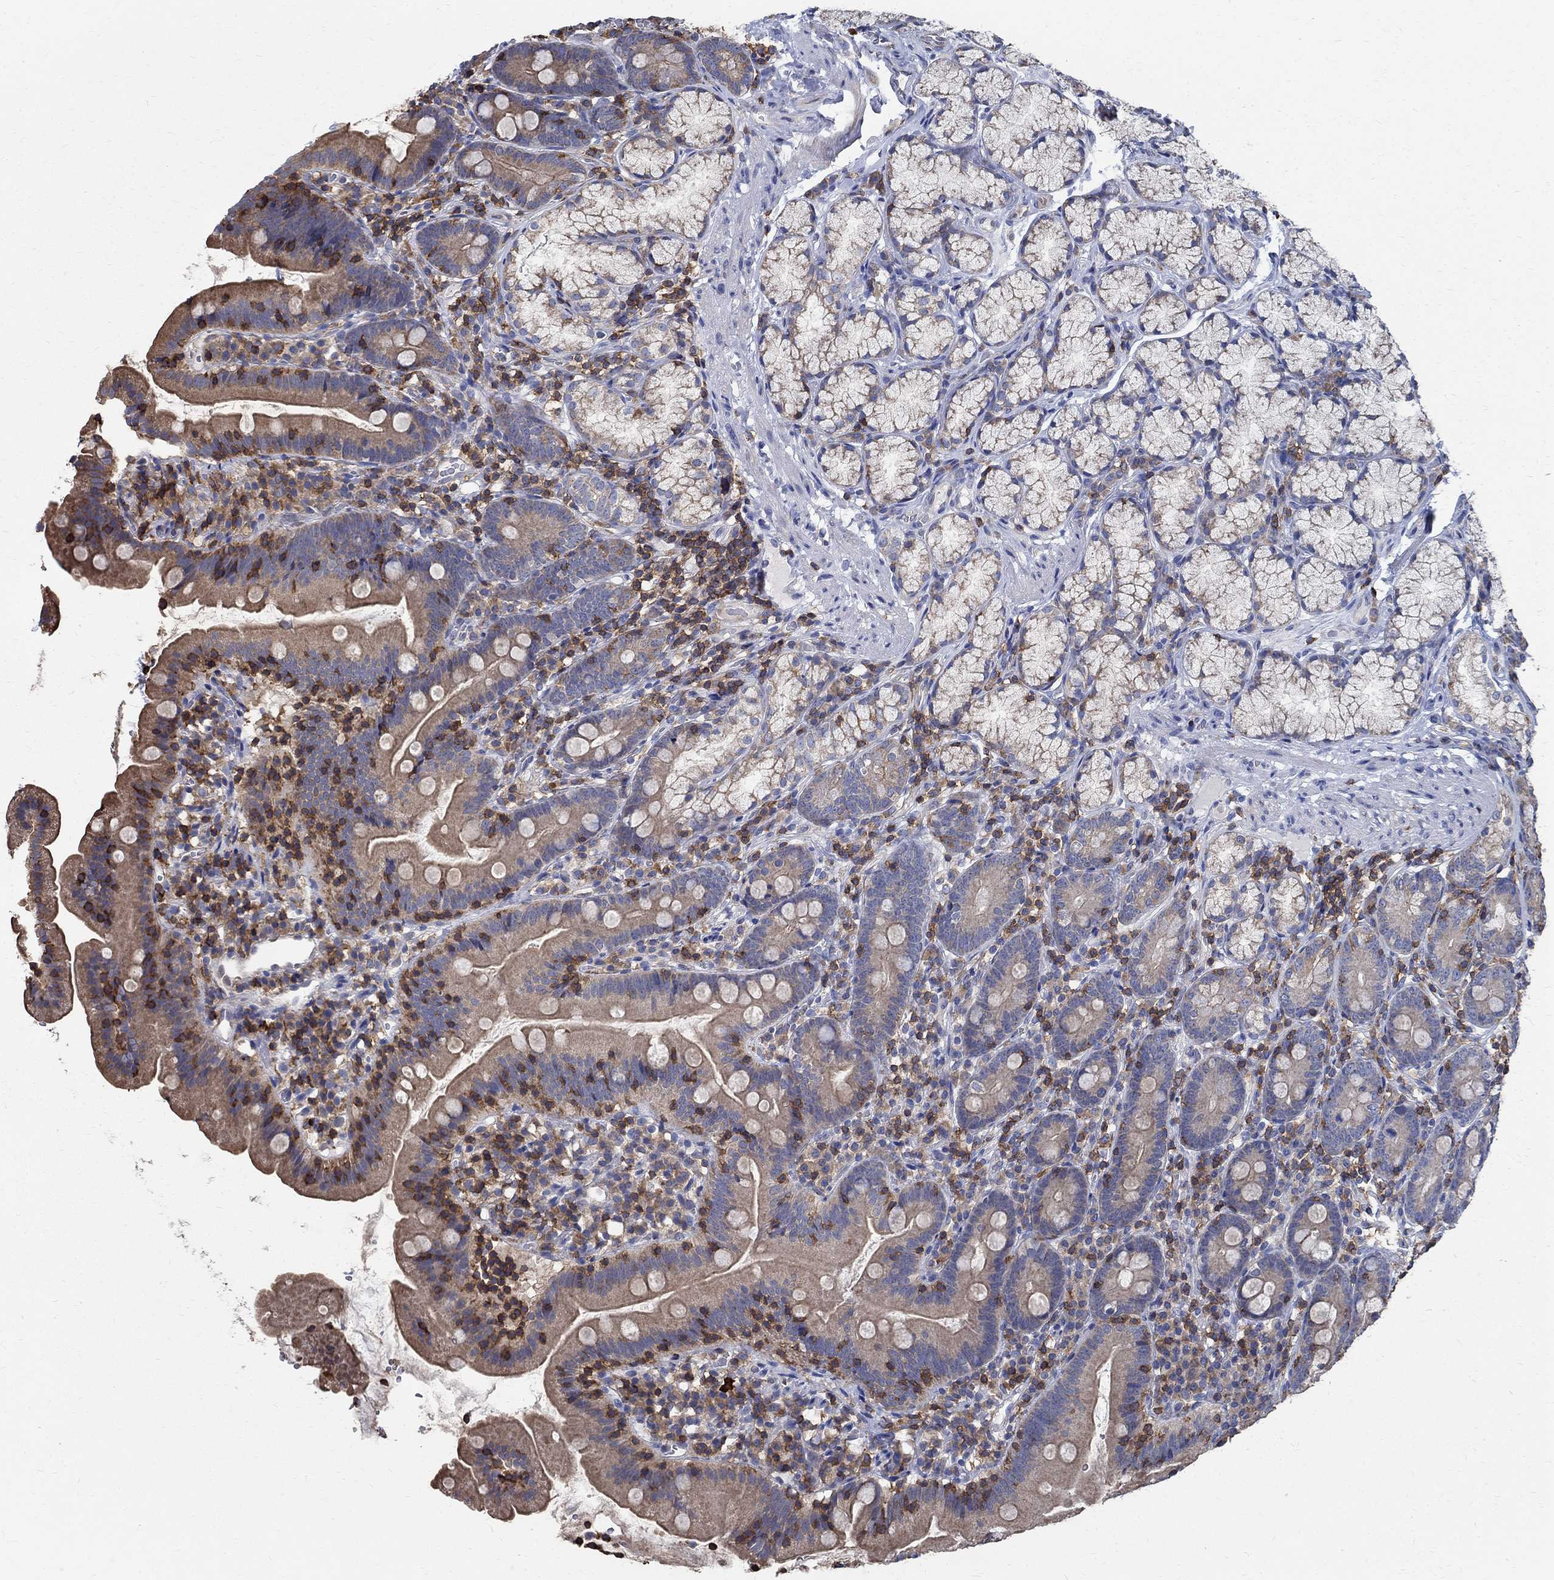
{"staining": {"intensity": "negative", "quantity": "none", "location": "none"}, "tissue": "duodenum", "cell_type": "Glandular cells", "image_type": "normal", "snomed": [{"axis": "morphology", "description": "Normal tissue, NOS"}, {"axis": "topography", "description": "Duodenum"}], "caption": "IHC histopathology image of normal duodenum: duodenum stained with DAB exhibits no significant protein expression in glandular cells.", "gene": "AGAP2", "patient": {"sex": "female", "age": 67}}